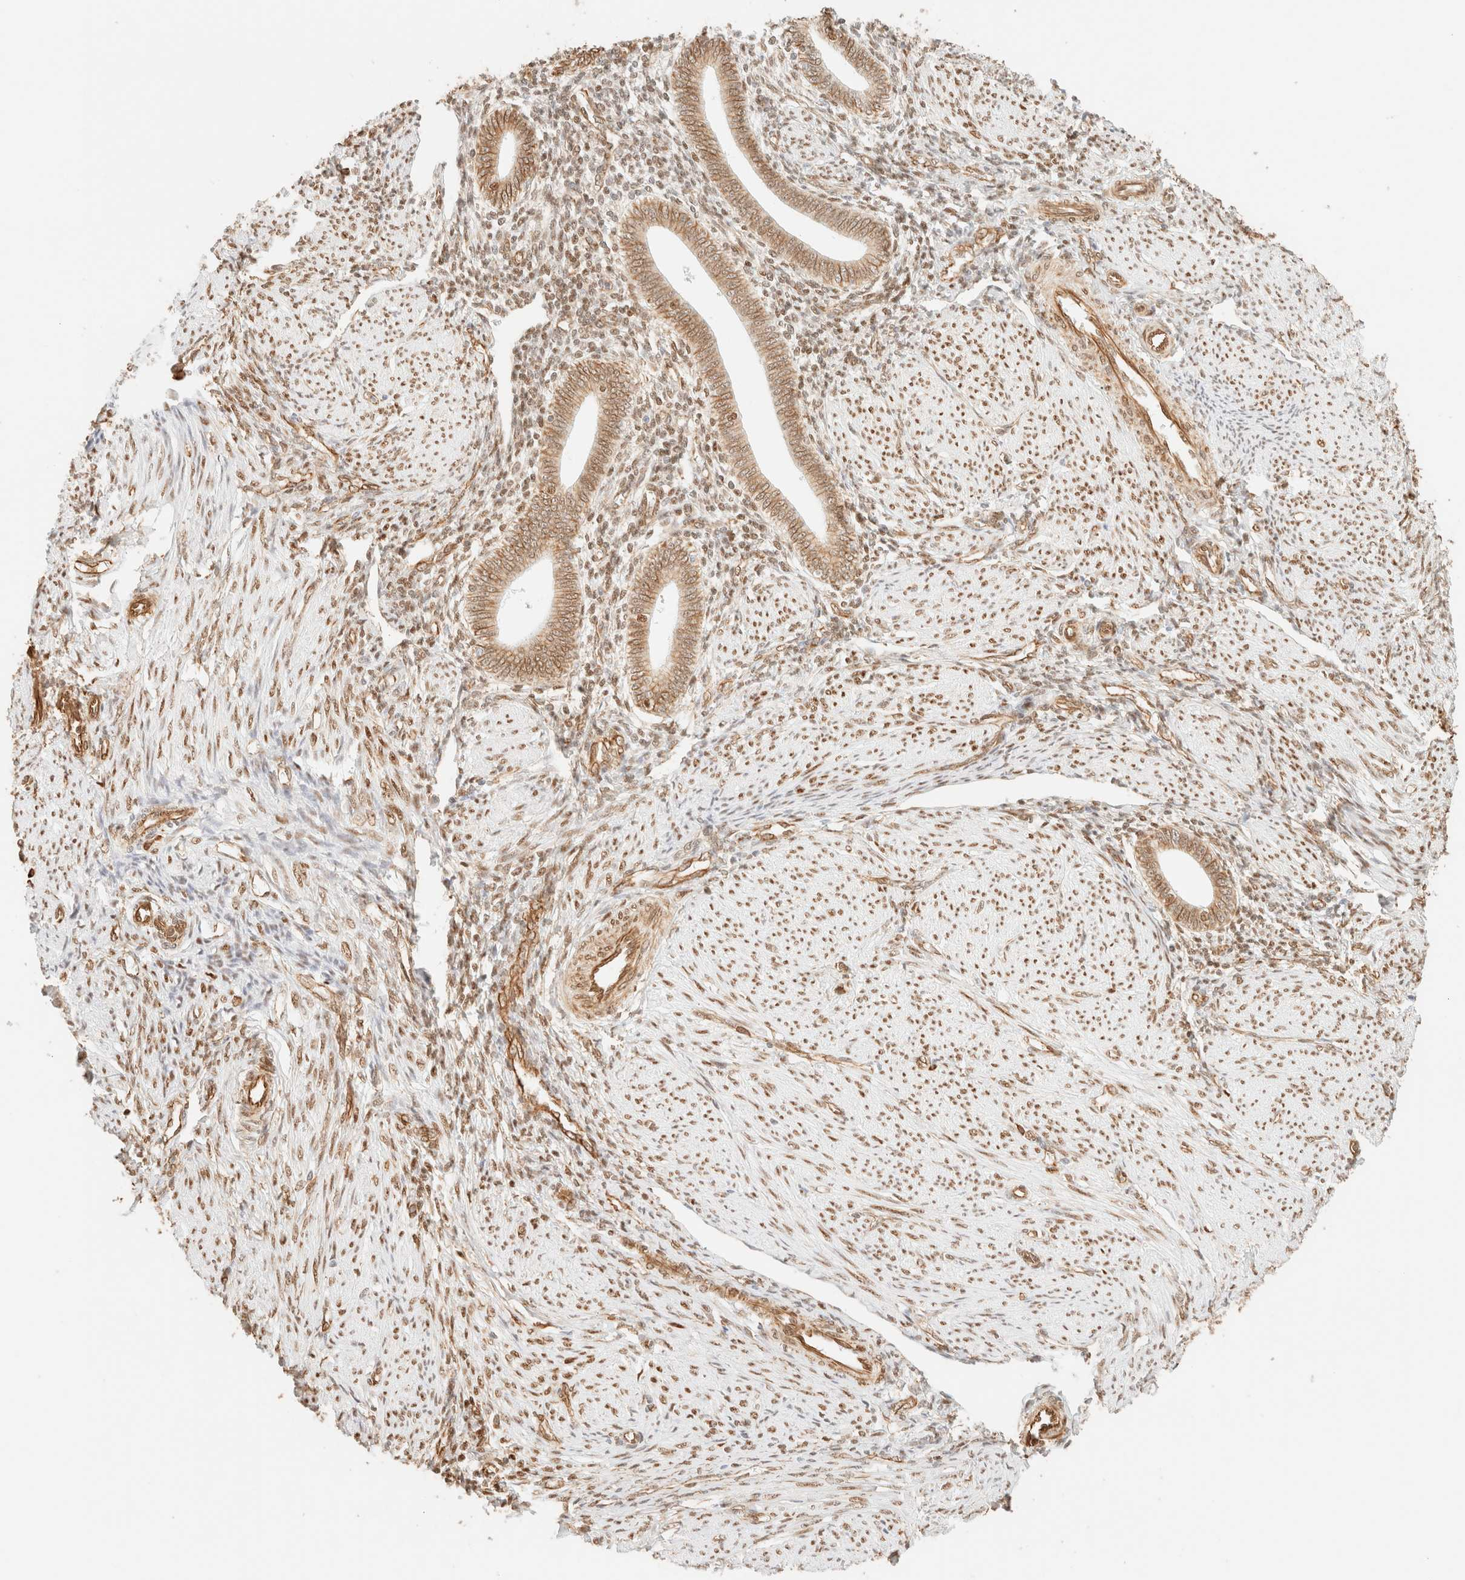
{"staining": {"intensity": "moderate", "quantity": ">75%", "location": "nuclear"}, "tissue": "endometrium", "cell_type": "Cells in endometrial stroma", "image_type": "normal", "snomed": [{"axis": "morphology", "description": "Normal tissue, NOS"}, {"axis": "topography", "description": "Endometrium"}], "caption": "Cells in endometrial stroma reveal medium levels of moderate nuclear staining in approximately >75% of cells in unremarkable human endometrium.", "gene": "ZSCAN18", "patient": {"sex": "female", "age": 42}}